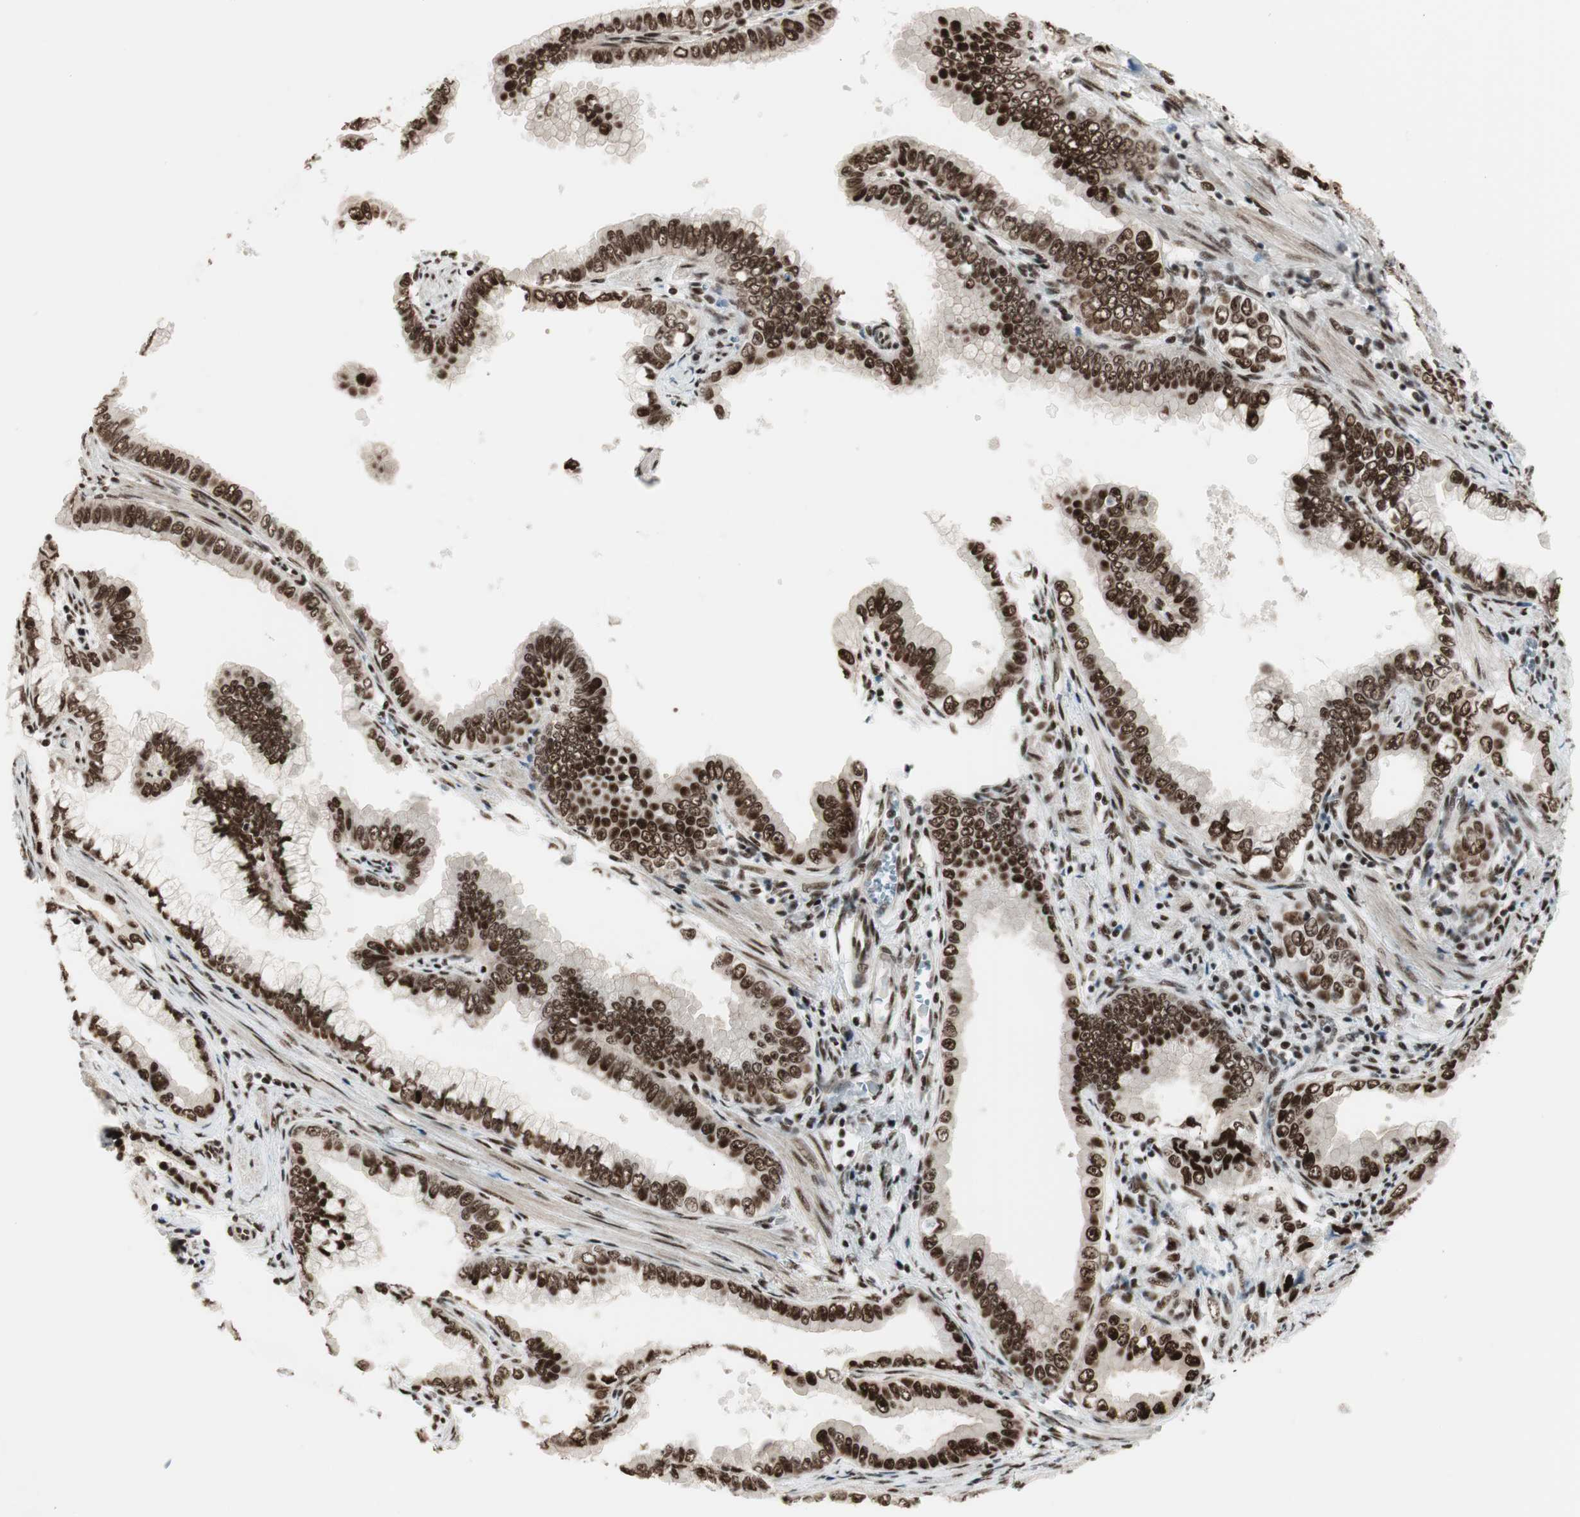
{"staining": {"intensity": "strong", "quantity": ">75%", "location": "nuclear"}, "tissue": "pancreatic cancer", "cell_type": "Tumor cells", "image_type": "cancer", "snomed": [{"axis": "morphology", "description": "Normal tissue, NOS"}, {"axis": "topography", "description": "Lymph node"}], "caption": "Strong nuclear expression for a protein is present in approximately >75% of tumor cells of pancreatic cancer using immunohistochemistry.", "gene": "HEXIM1", "patient": {"sex": "male", "age": 50}}